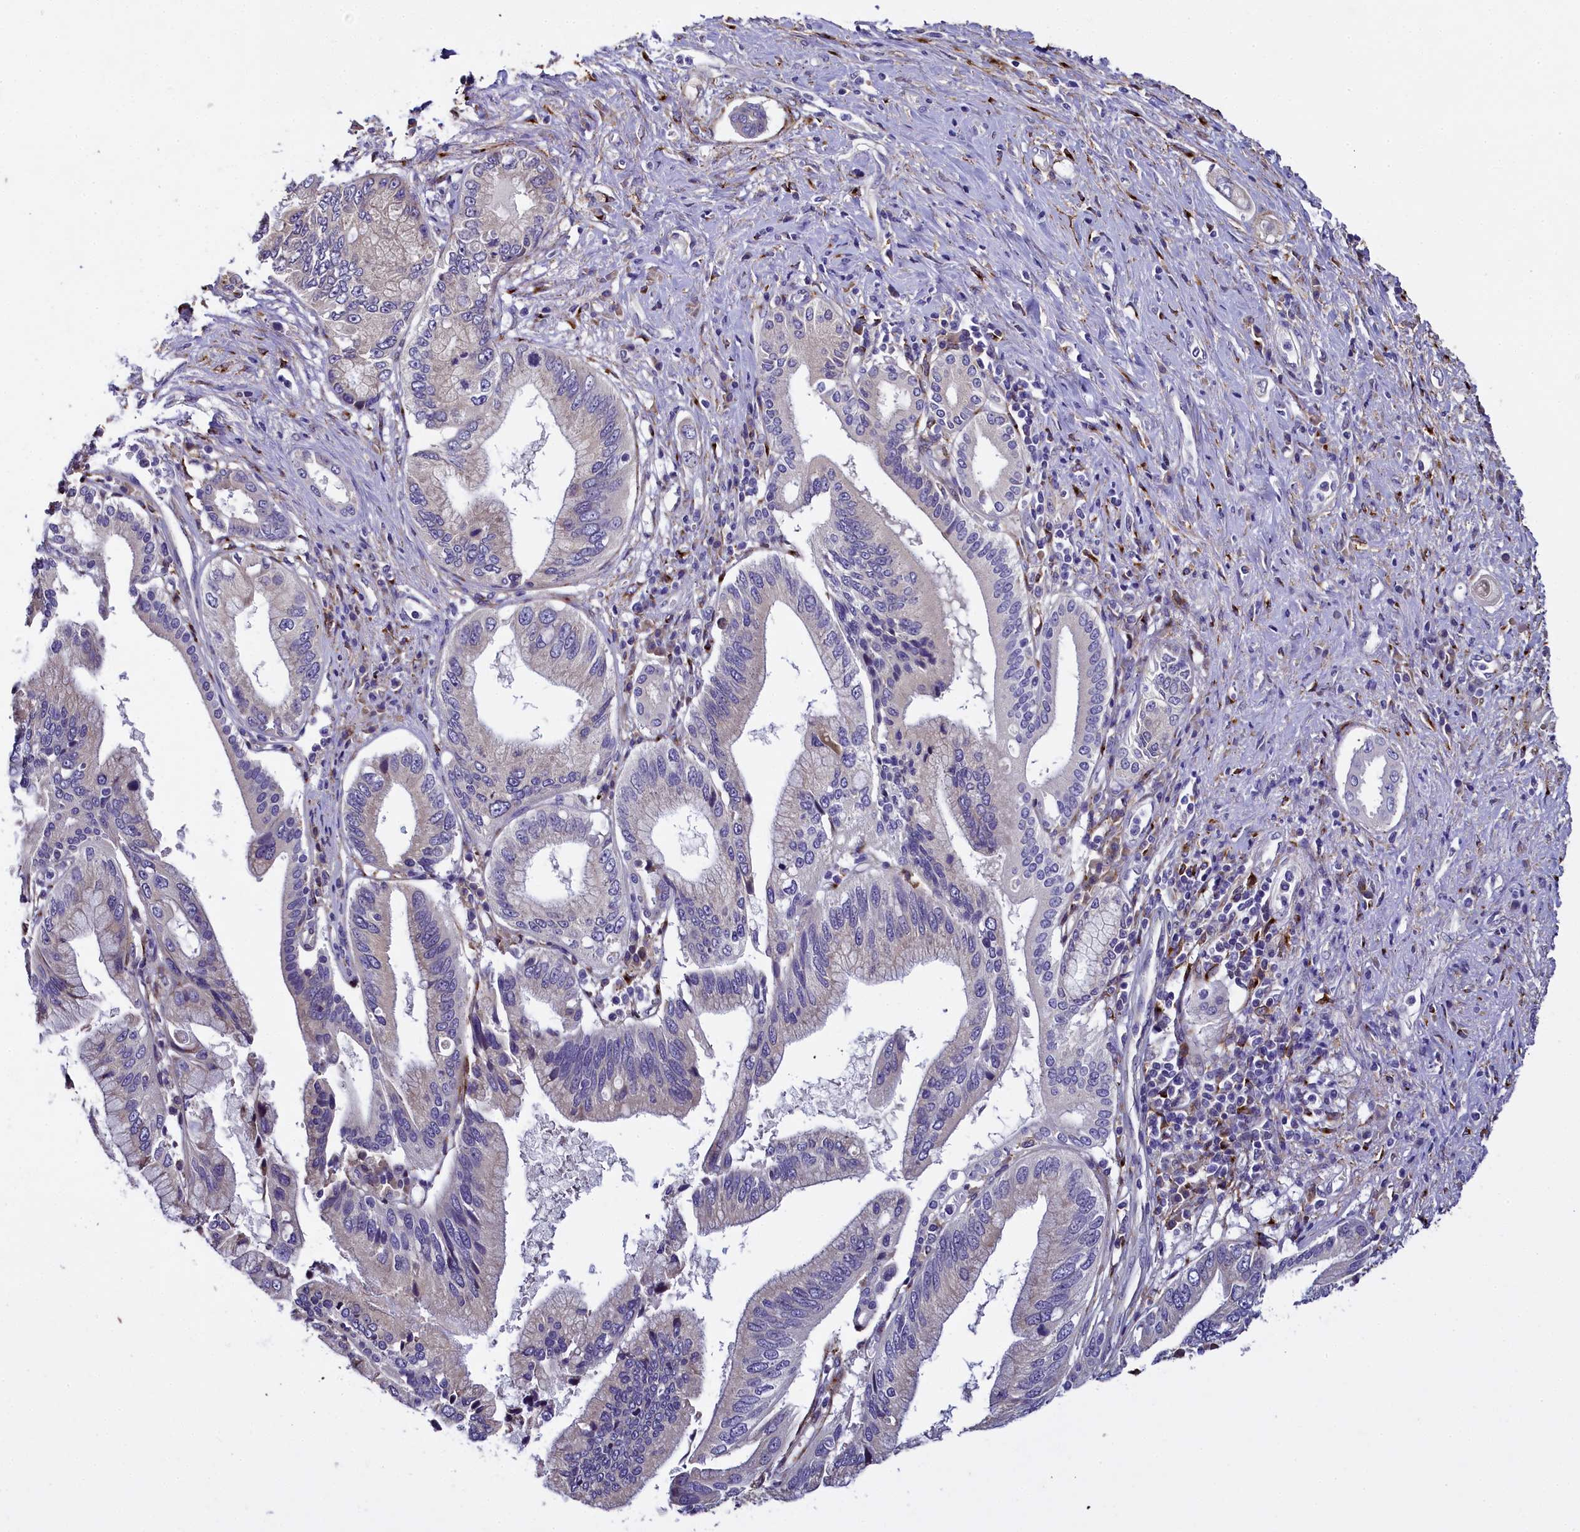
{"staining": {"intensity": "weak", "quantity": "25%-75%", "location": "cytoplasmic/membranous"}, "tissue": "pancreatic cancer", "cell_type": "Tumor cells", "image_type": "cancer", "snomed": [{"axis": "morphology", "description": "Inflammation, NOS"}, {"axis": "morphology", "description": "Adenocarcinoma, NOS"}, {"axis": "topography", "description": "Pancreas"}], "caption": "About 25%-75% of tumor cells in human pancreatic cancer (adenocarcinoma) demonstrate weak cytoplasmic/membranous protein positivity as visualized by brown immunohistochemical staining.", "gene": "MRC2", "patient": {"sex": "female", "age": 56}}